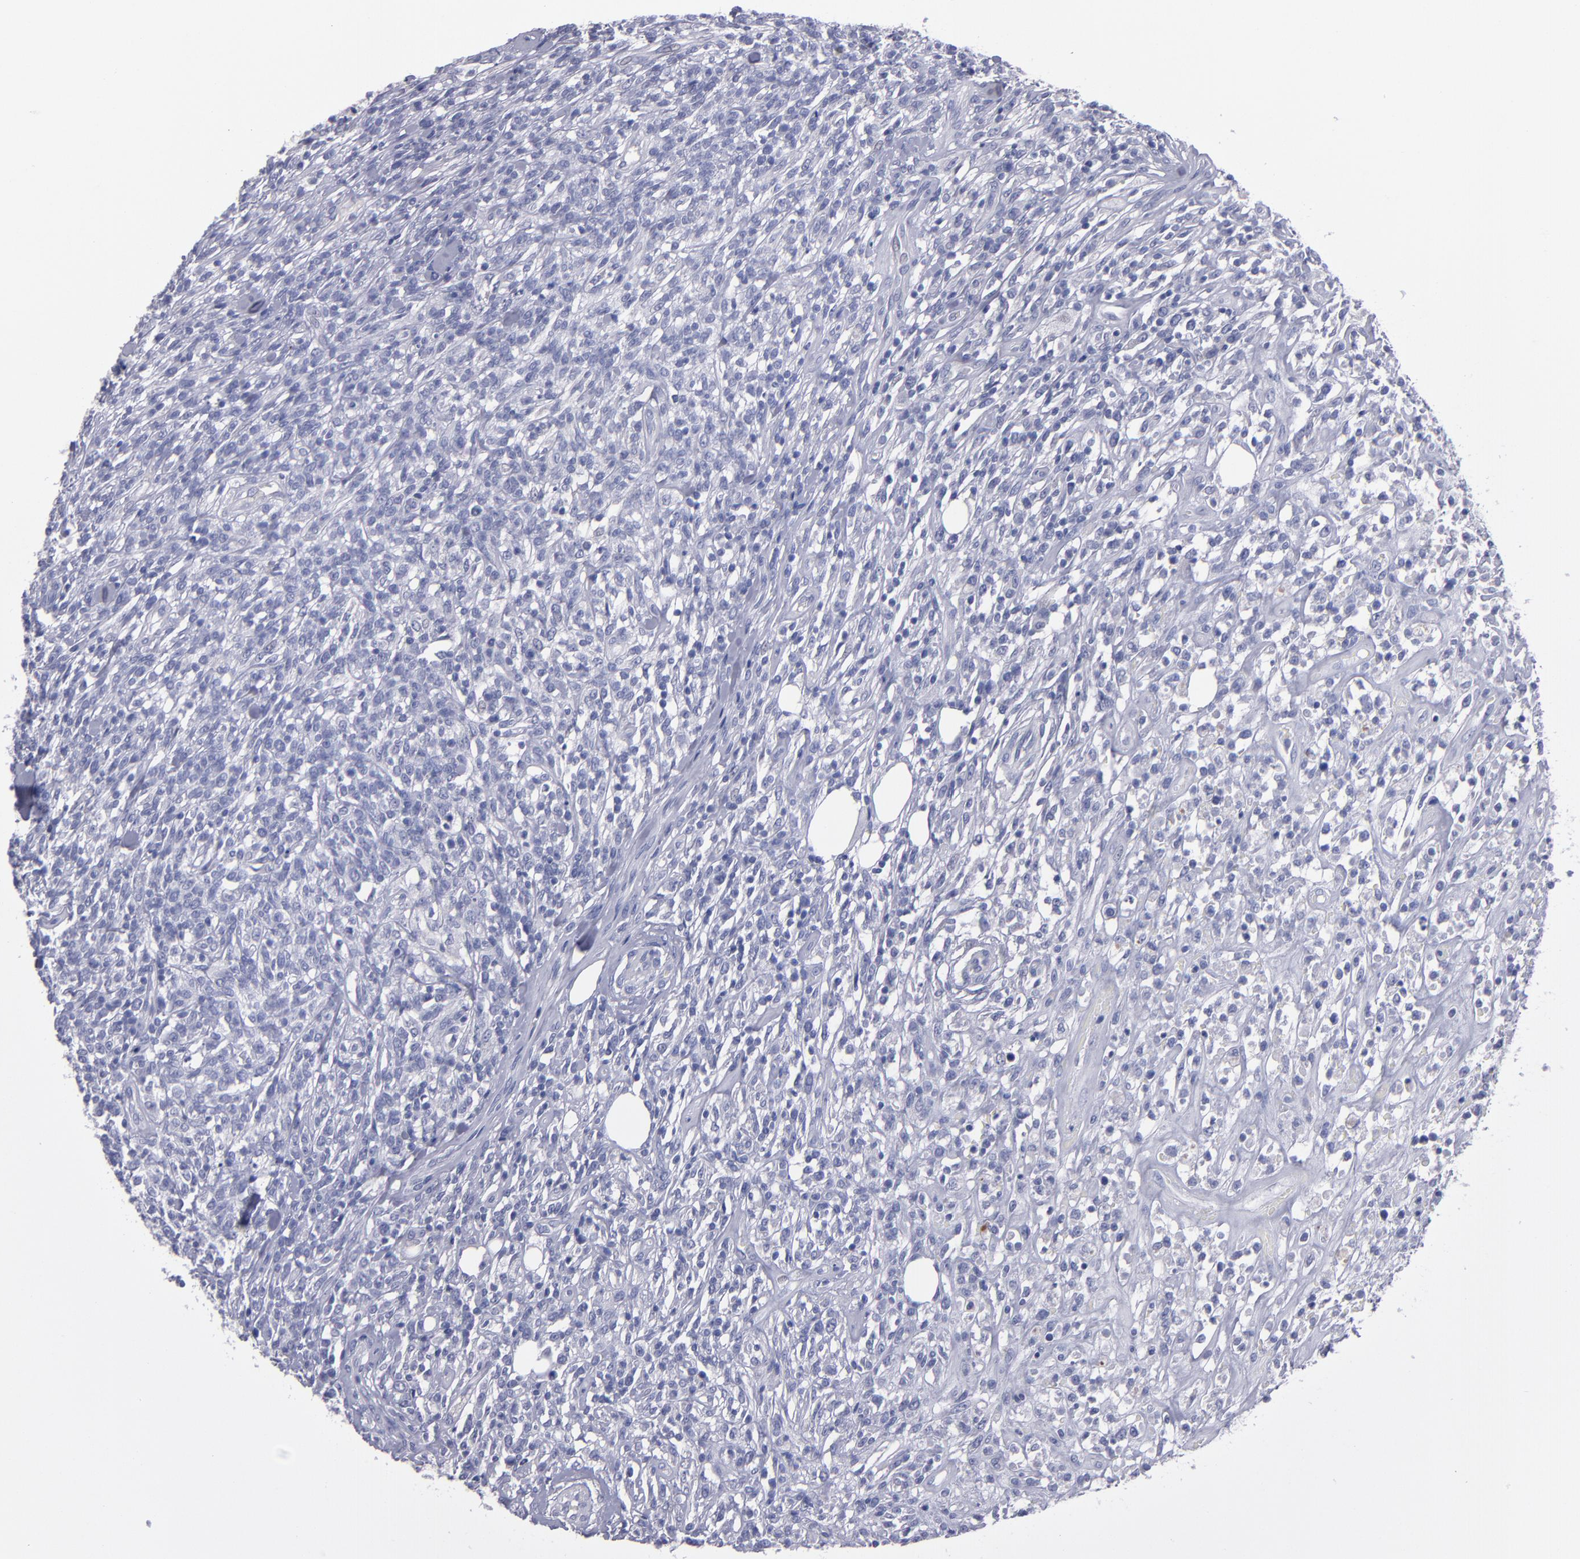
{"staining": {"intensity": "negative", "quantity": "none", "location": "none"}, "tissue": "lymphoma", "cell_type": "Tumor cells", "image_type": "cancer", "snomed": [{"axis": "morphology", "description": "Malignant lymphoma, non-Hodgkin's type, High grade"}, {"axis": "topography", "description": "Lymph node"}], "caption": "Malignant lymphoma, non-Hodgkin's type (high-grade) stained for a protein using immunohistochemistry demonstrates no expression tumor cells.", "gene": "CDH3", "patient": {"sex": "female", "age": 73}}